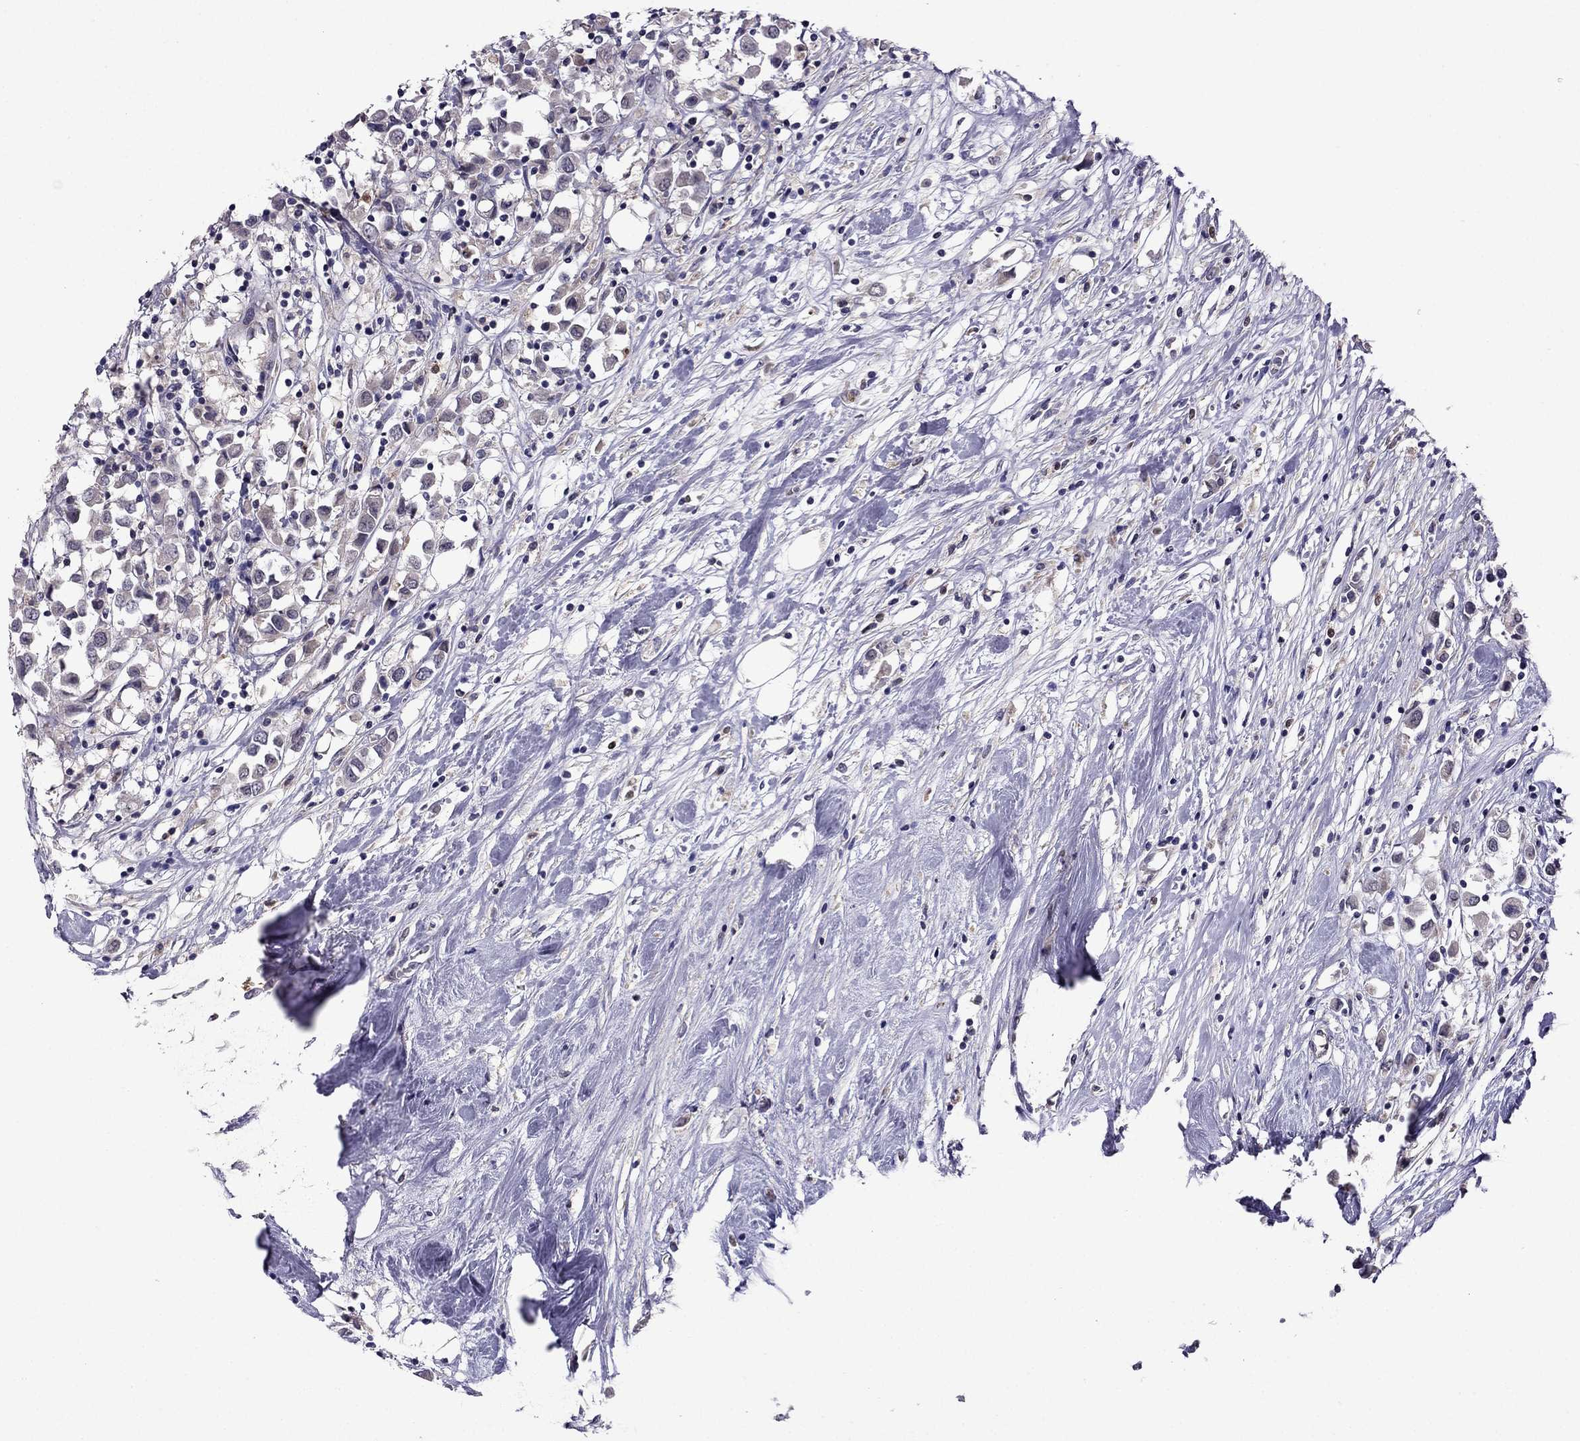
{"staining": {"intensity": "negative", "quantity": "none", "location": "none"}, "tissue": "breast cancer", "cell_type": "Tumor cells", "image_type": "cancer", "snomed": [{"axis": "morphology", "description": "Duct carcinoma"}, {"axis": "topography", "description": "Breast"}], "caption": "Human breast cancer (intraductal carcinoma) stained for a protein using immunohistochemistry (IHC) demonstrates no staining in tumor cells.", "gene": "CDK5", "patient": {"sex": "female", "age": 61}}